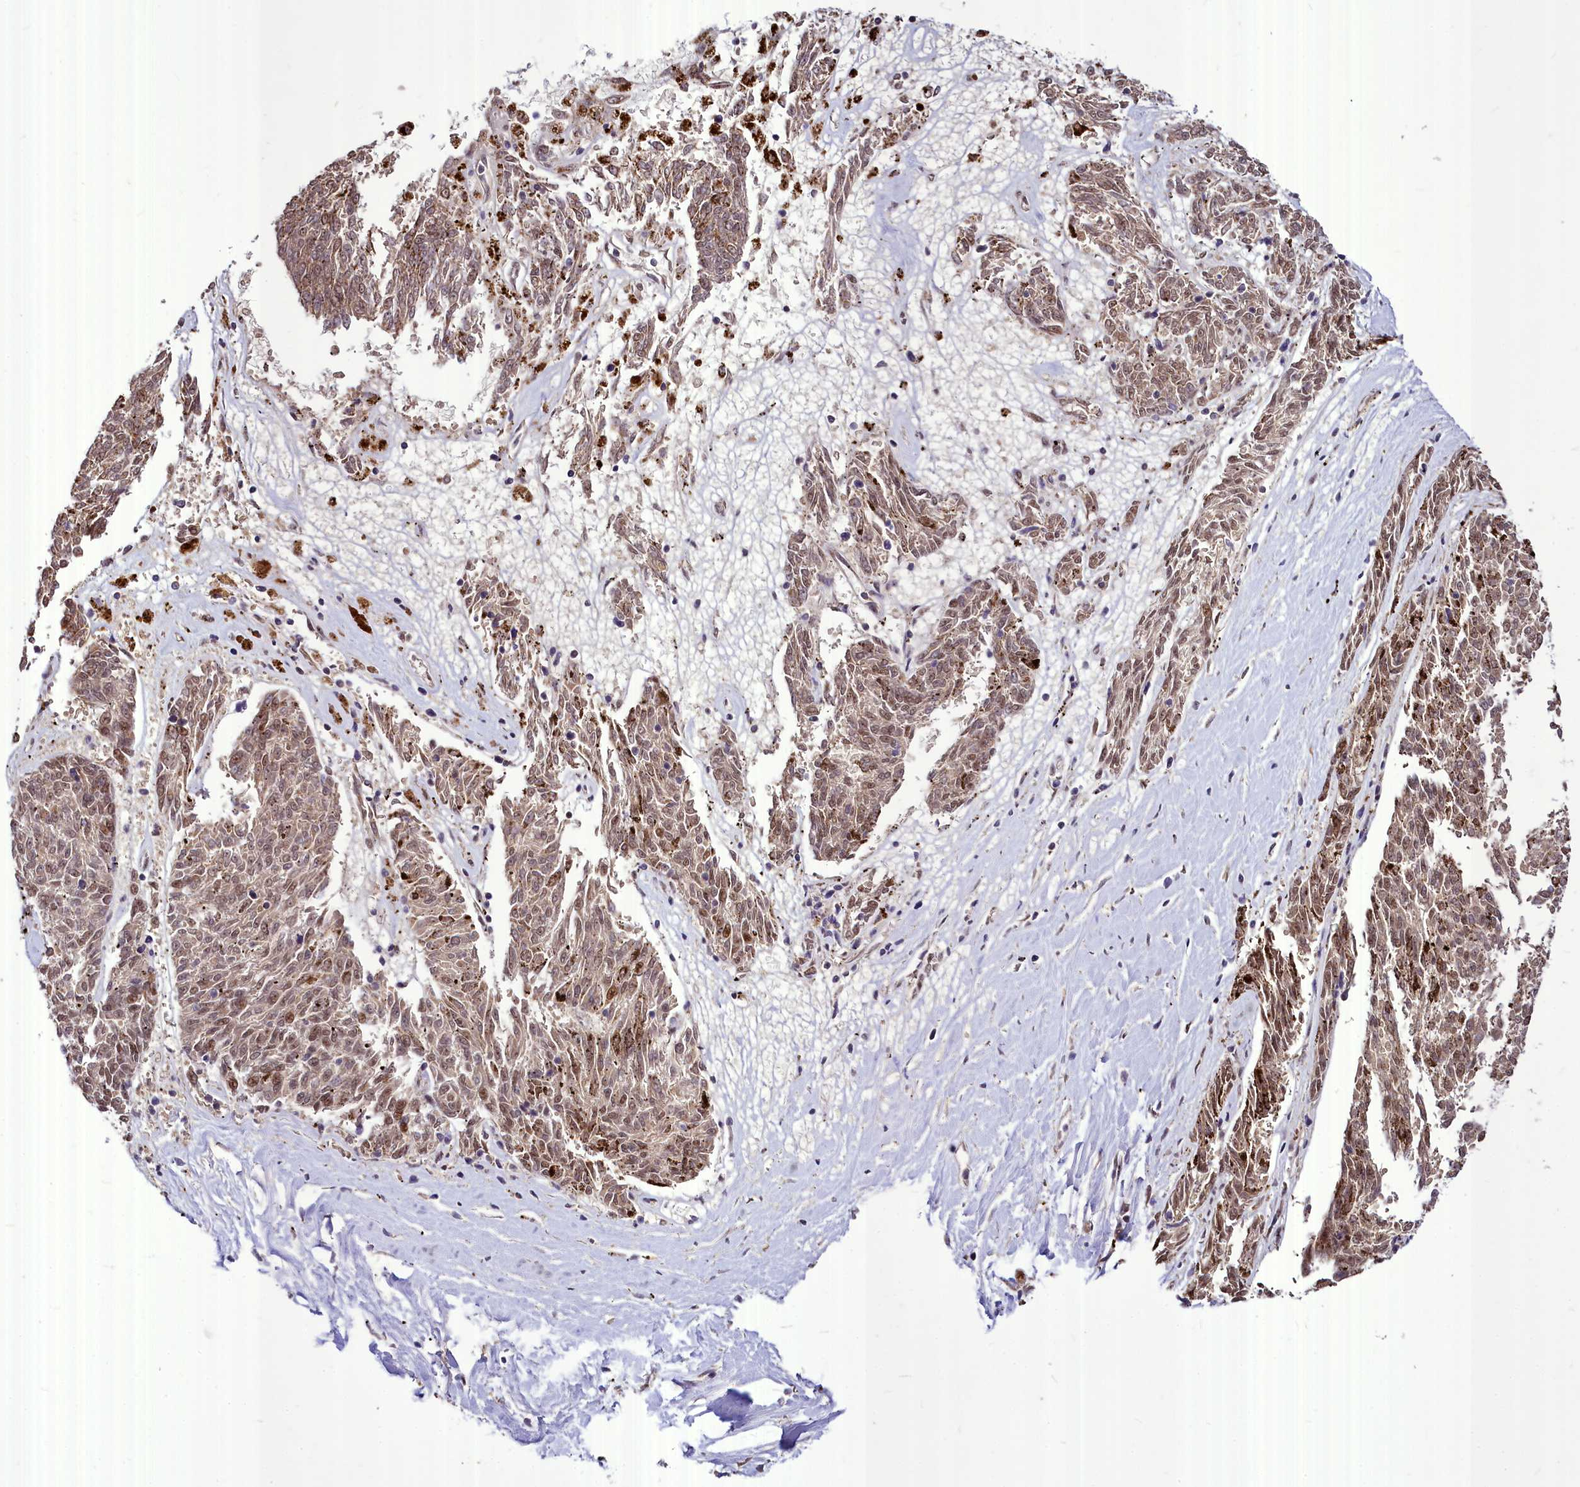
{"staining": {"intensity": "moderate", "quantity": ">75%", "location": "nuclear"}, "tissue": "melanoma", "cell_type": "Tumor cells", "image_type": "cancer", "snomed": [{"axis": "morphology", "description": "Malignant melanoma, NOS"}, {"axis": "topography", "description": "Skin"}], "caption": "Human melanoma stained for a protein (brown) reveals moderate nuclear positive staining in about >75% of tumor cells.", "gene": "MAML2", "patient": {"sex": "female", "age": 72}}